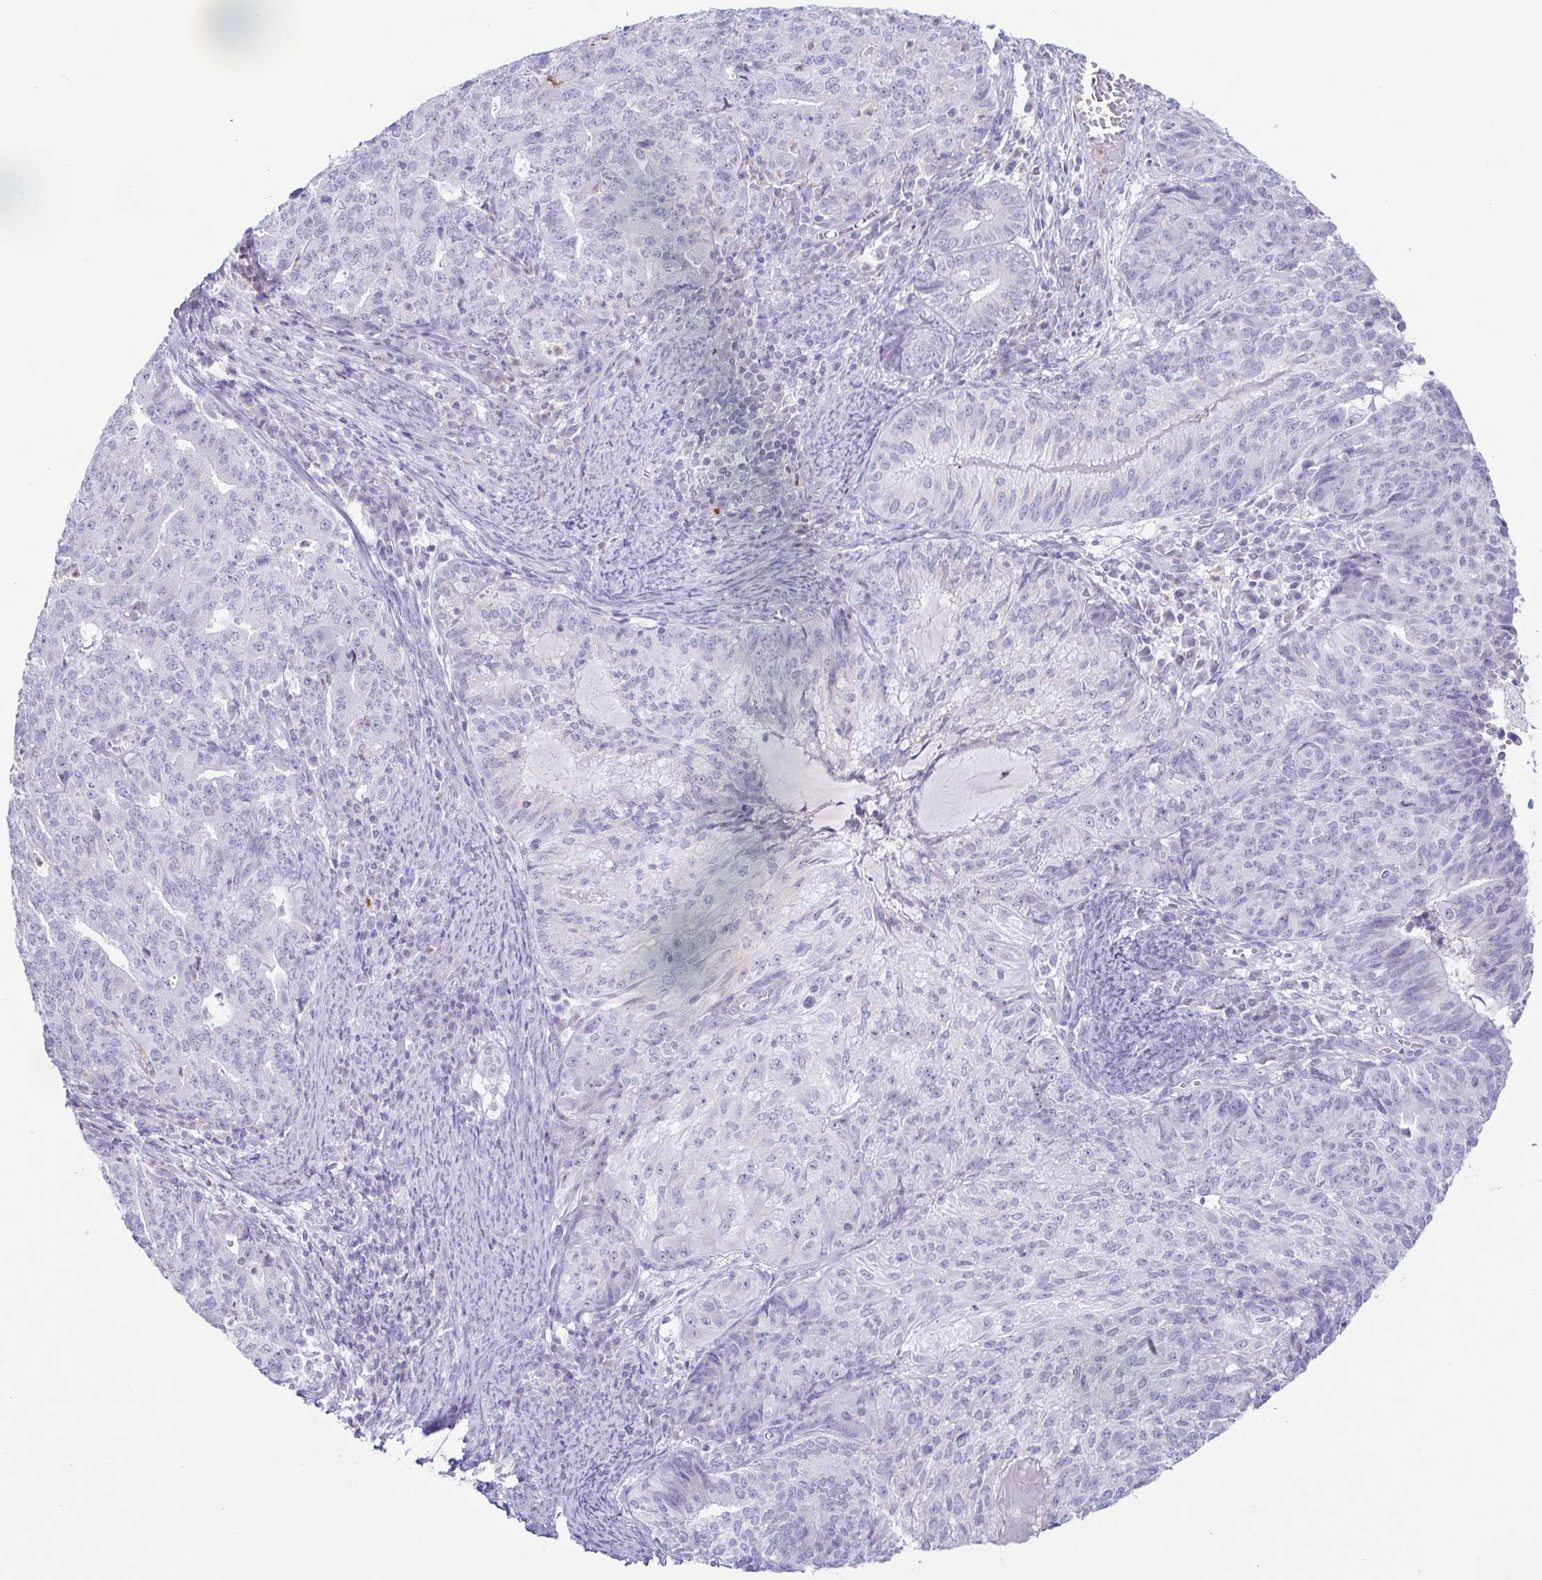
{"staining": {"intensity": "negative", "quantity": "none", "location": "none"}, "tissue": "endometrial cancer", "cell_type": "Tumor cells", "image_type": "cancer", "snomed": [{"axis": "morphology", "description": "Adenocarcinoma, NOS"}, {"axis": "topography", "description": "Endometrium"}], "caption": "Immunohistochemistry micrograph of neoplastic tissue: endometrial adenocarcinoma stained with DAB shows no significant protein positivity in tumor cells.", "gene": "AZU1", "patient": {"sex": "female", "age": 82}}